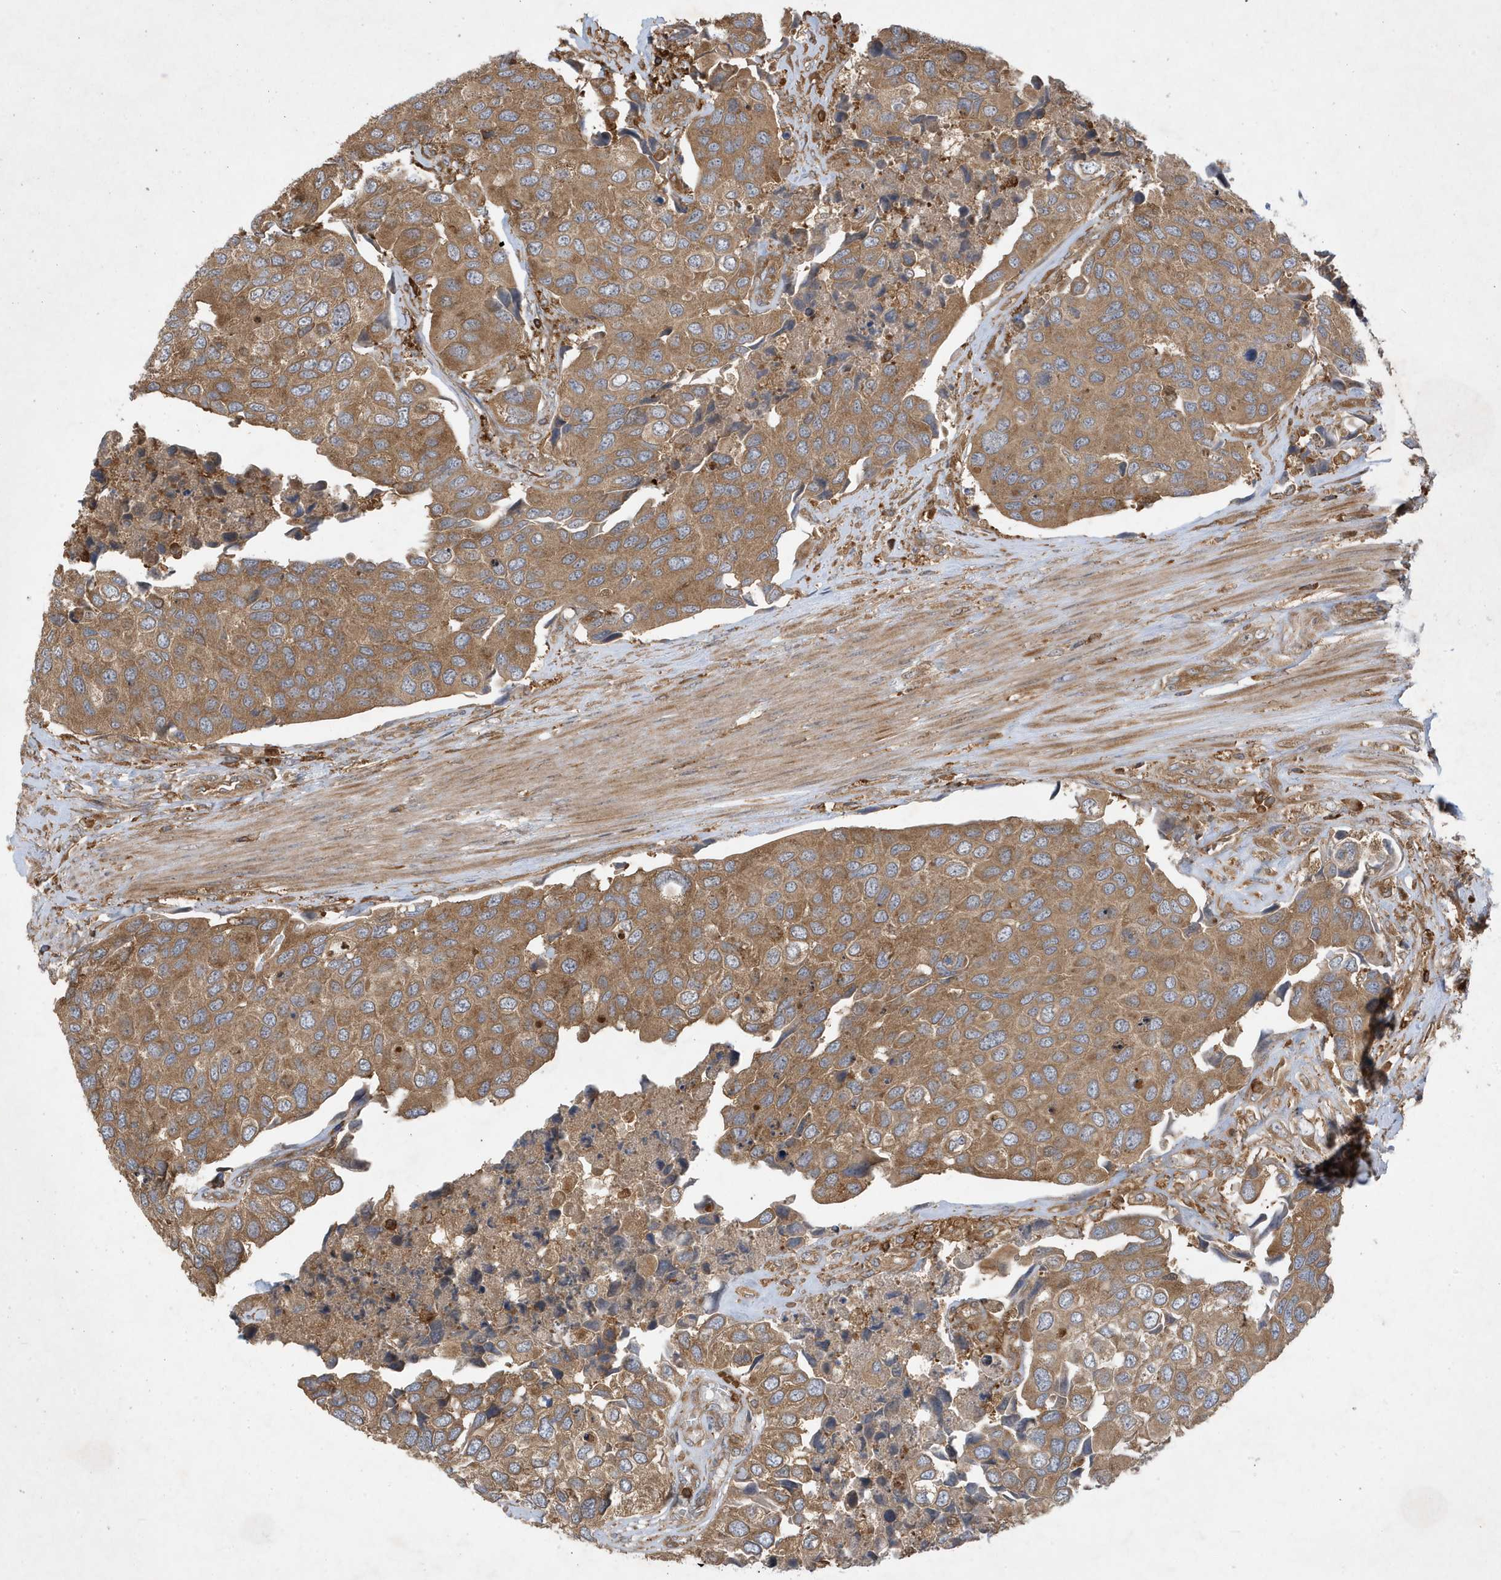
{"staining": {"intensity": "moderate", "quantity": ">75%", "location": "cytoplasmic/membranous"}, "tissue": "urothelial cancer", "cell_type": "Tumor cells", "image_type": "cancer", "snomed": [{"axis": "morphology", "description": "Urothelial carcinoma, High grade"}, {"axis": "topography", "description": "Urinary bladder"}], "caption": "High-magnification brightfield microscopy of high-grade urothelial carcinoma stained with DAB (3,3'-diaminobenzidine) (brown) and counterstained with hematoxylin (blue). tumor cells exhibit moderate cytoplasmic/membranous expression is present in approximately>75% of cells.", "gene": "LAPTM4A", "patient": {"sex": "male", "age": 74}}